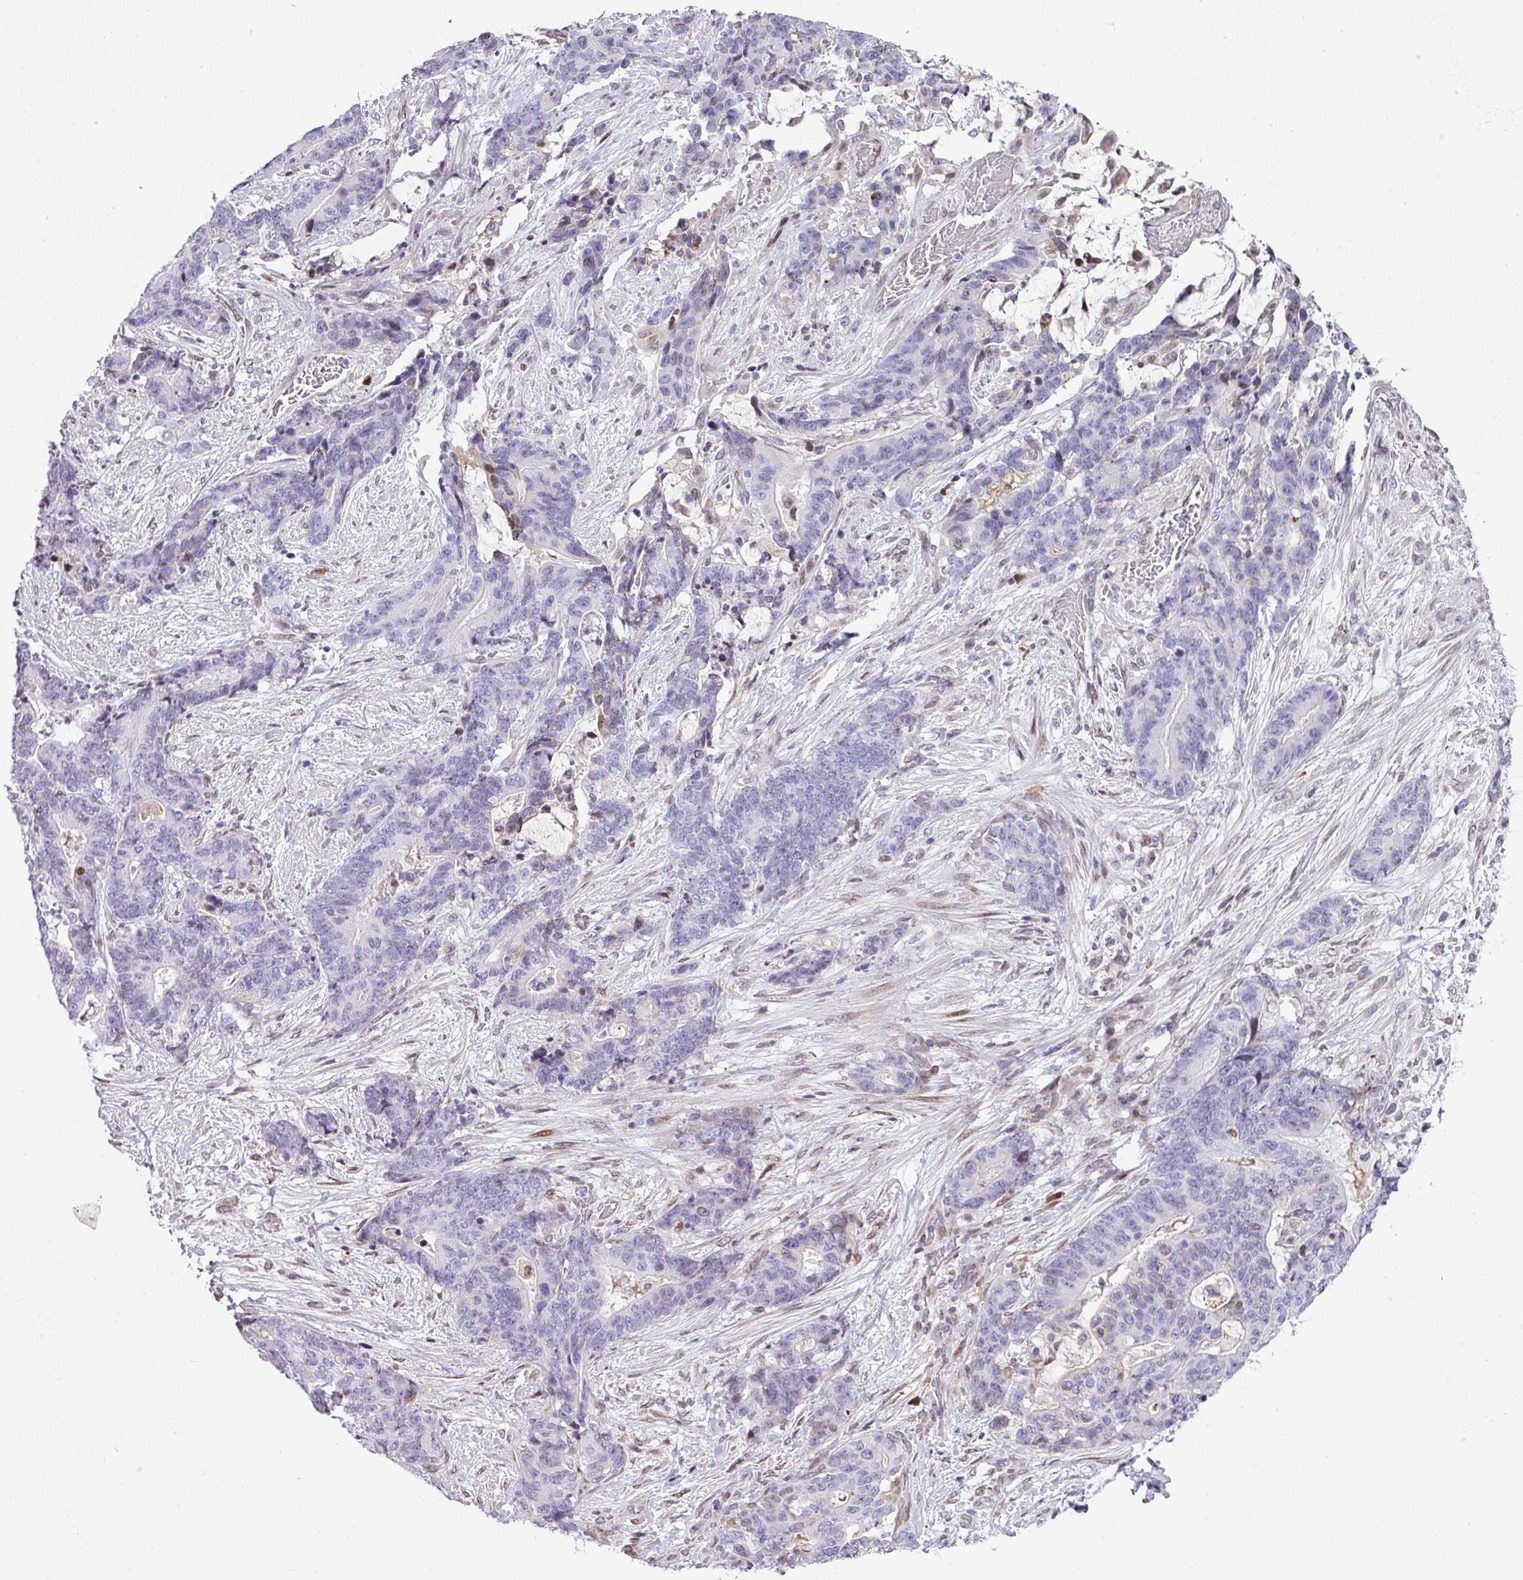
{"staining": {"intensity": "negative", "quantity": "none", "location": "none"}, "tissue": "stomach cancer", "cell_type": "Tumor cells", "image_type": "cancer", "snomed": [{"axis": "morphology", "description": "Normal tissue, NOS"}, {"axis": "morphology", "description": "Adenocarcinoma, NOS"}, {"axis": "topography", "description": "Stomach"}], "caption": "IHC image of neoplastic tissue: stomach cancer stained with DAB (3,3'-diaminobenzidine) shows no significant protein expression in tumor cells.", "gene": "PLK1", "patient": {"sex": "female", "age": 64}}